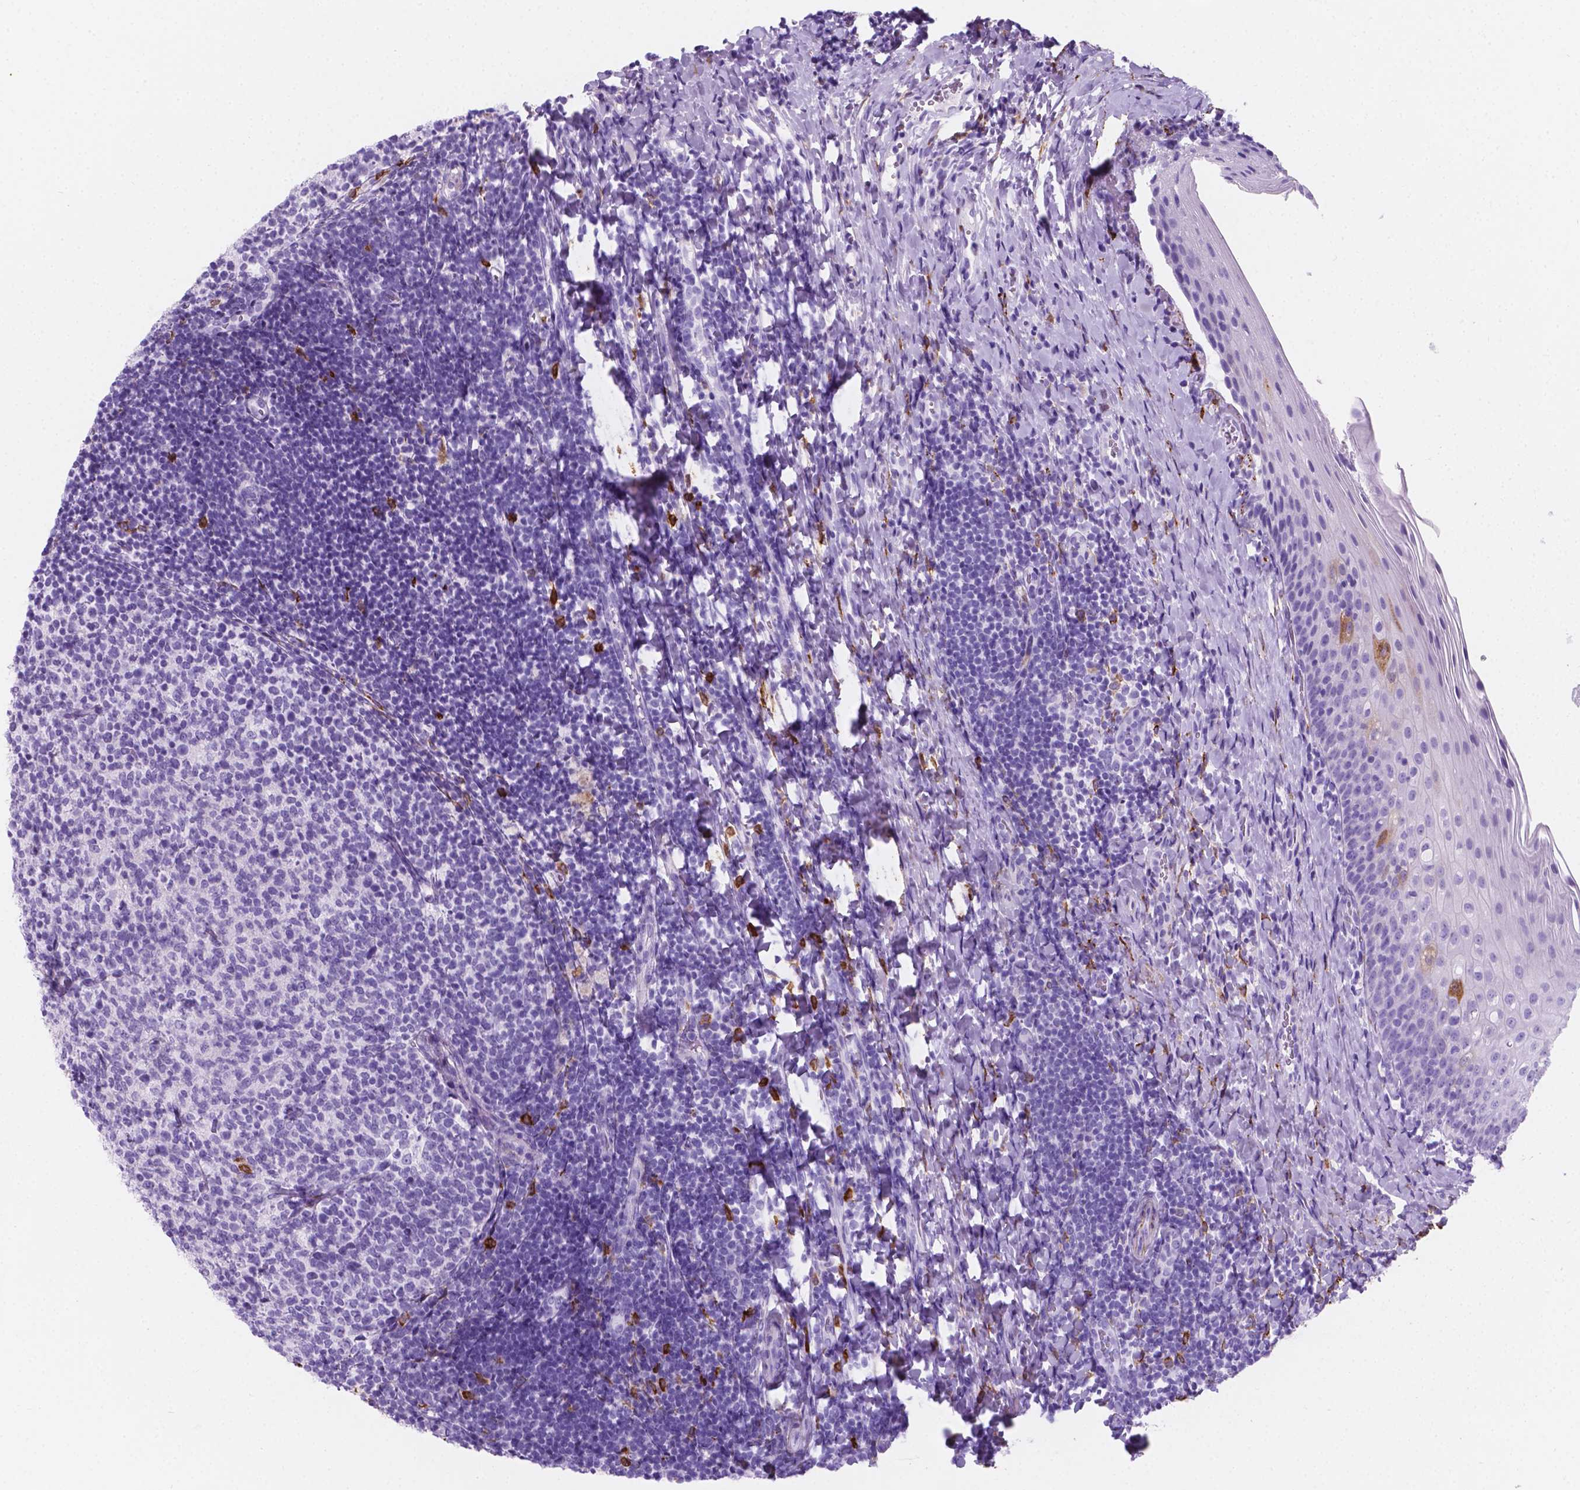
{"staining": {"intensity": "negative", "quantity": "none", "location": "none"}, "tissue": "tonsil", "cell_type": "Germinal center cells", "image_type": "normal", "snomed": [{"axis": "morphology", "description": "Normal tissue, NOS"}, {"axis": "topography", "description": "Tonsil"}], "caption": "The histopathology image demonstrates no significant expression in germinal center cells of tonsil. The staining was performed using DAB (3,3'-diaminobenzidine) to visualize the protein expression in brown, while the nuclei were stained in blue with hematoxylin (Magnification: 20x).", "gene": "MACF1", "patient": {"sex": "female", "age": 10}}